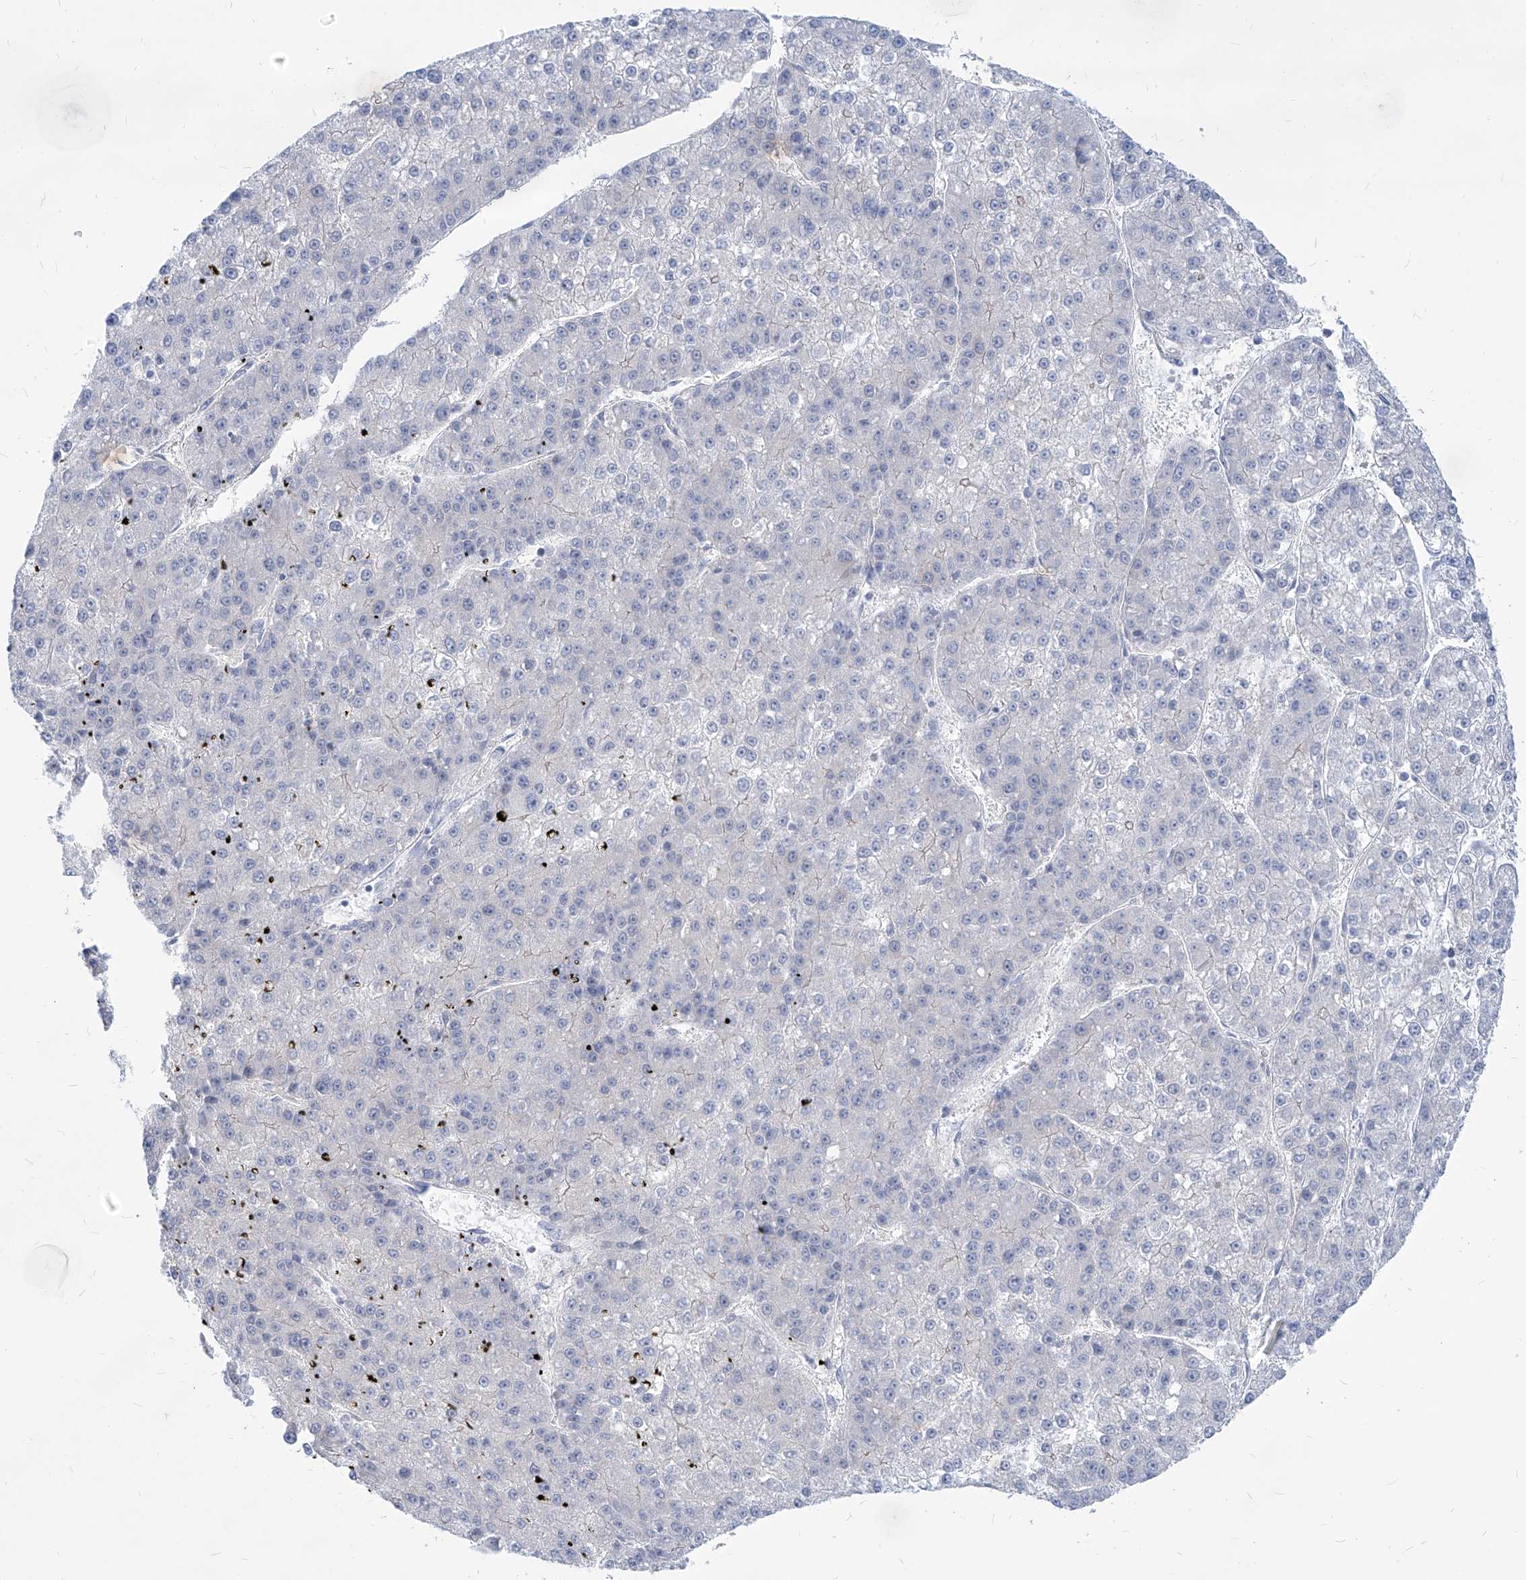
{"staining": {"intensity": "negative", "quantity": "none", "location": "none"}, "tissue": "liver cancer", "cell_type": "Tumor cells", "image_type": "cancer", "snomed": [{"axis": "morphology", "description": "Carcinoma, Hepatocellular, NOS"}, {"axis": "topography", "description": "Liver"}], "caption": "IHC histopathology image of neoplastic tissue: human liver cancer stained with DAB (3,3'-diaminobenzidine) reveals no significant protein positivity in tumor cells.", "gene": "AKAP10", "patient": {"sex": "female", "age": 73}}